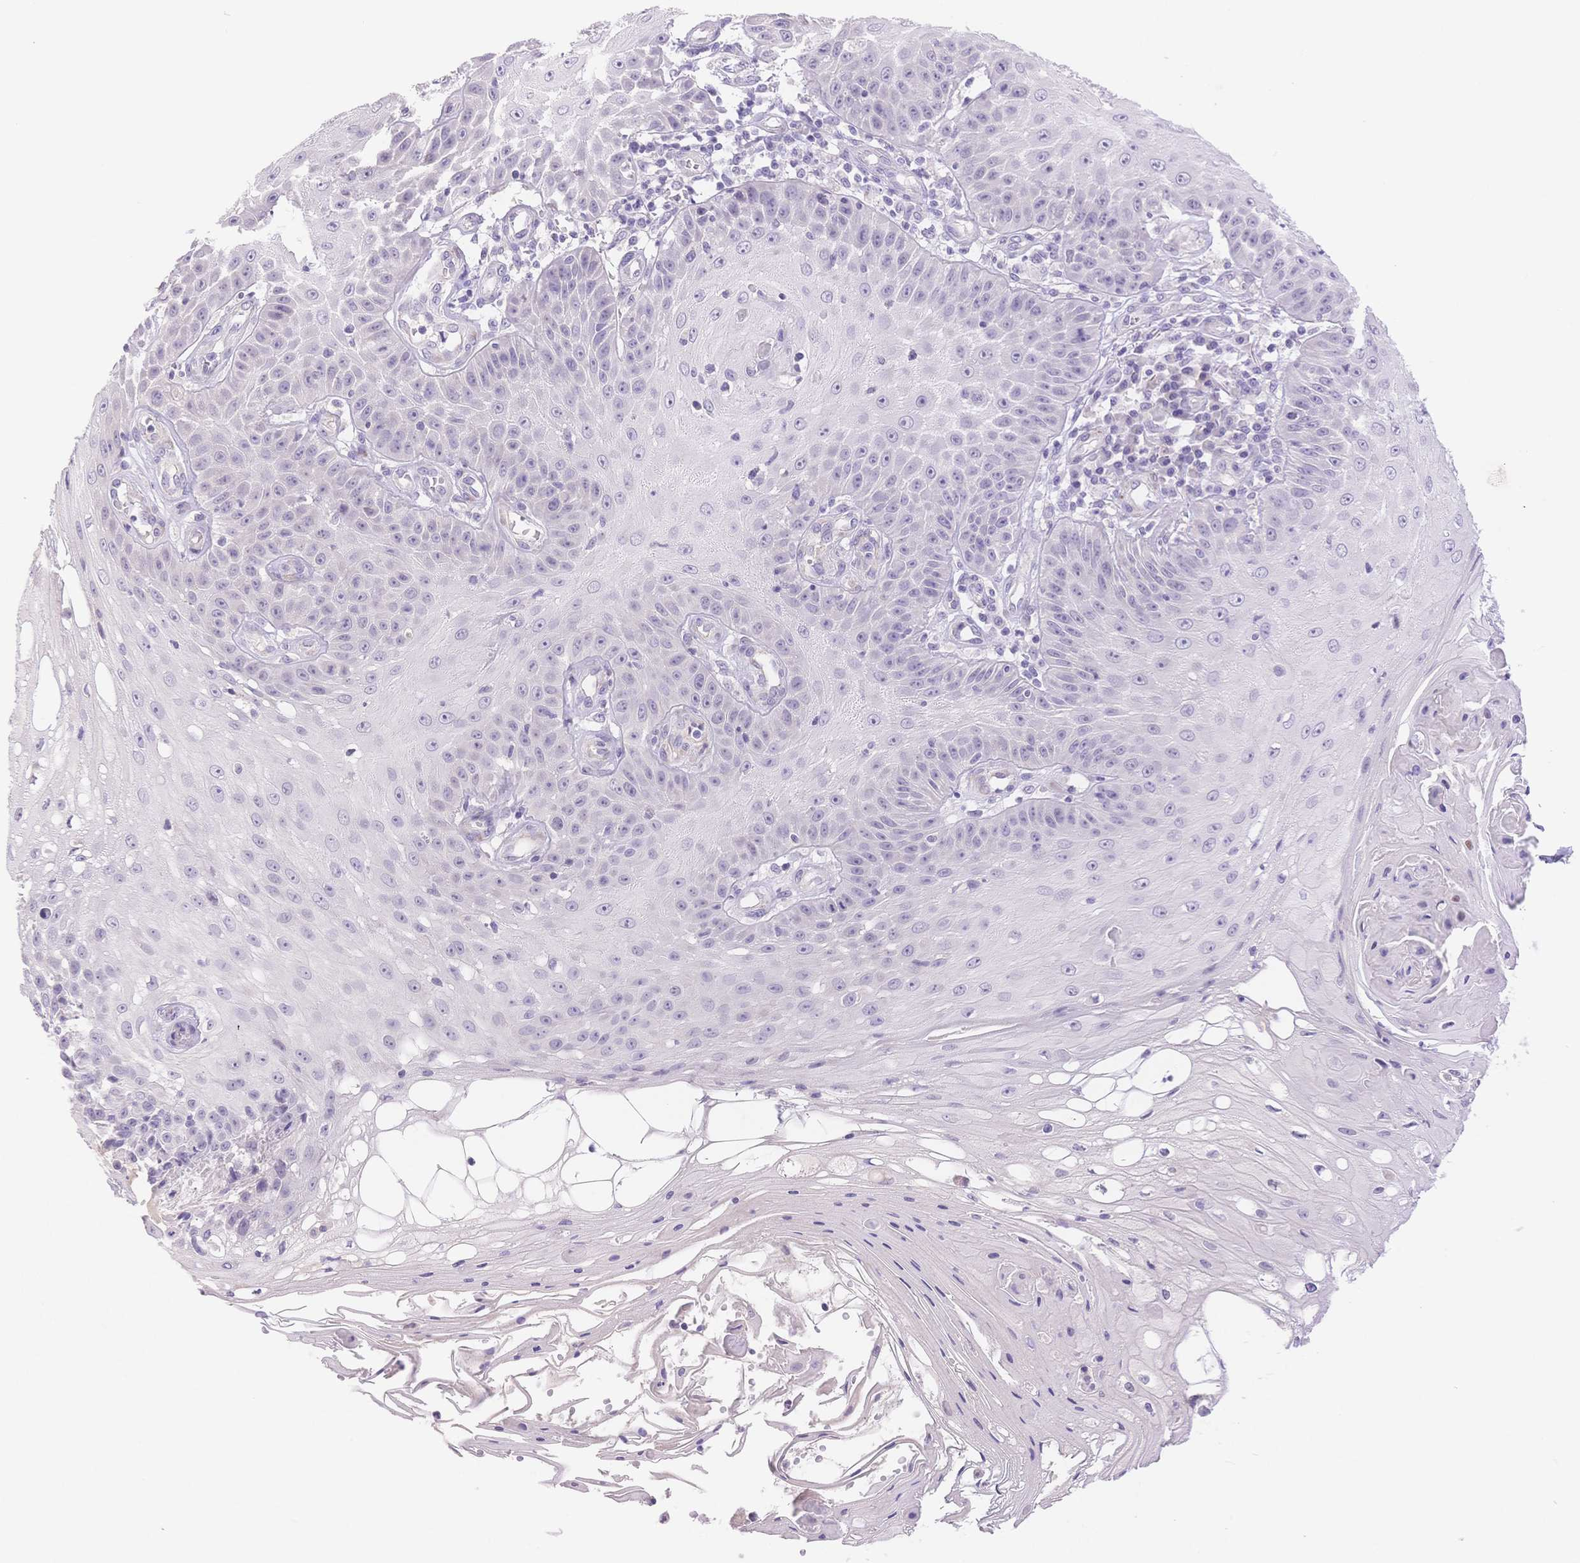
{"staining": {"intensity": "negative", "quantity": "none", "location": "none"}, "tissue": "skin cancer", "cell_type": "Tumor cells", "image_type": "cancer", "snomed": [{"axis": "morphology", "description": "Squamous cell carcinoma, NOS"}, {"axis": "topography", "description": "Skin"}], "caption": "This photomicrograph is of squamous cell carcinoma (skin) stained with IHC to label a protein in brown with the nuclei are counter-stained blue. There is no staining in tumor cells.", "gene": "MYOM1", "patient": {"sex": "male", "age": 70}}